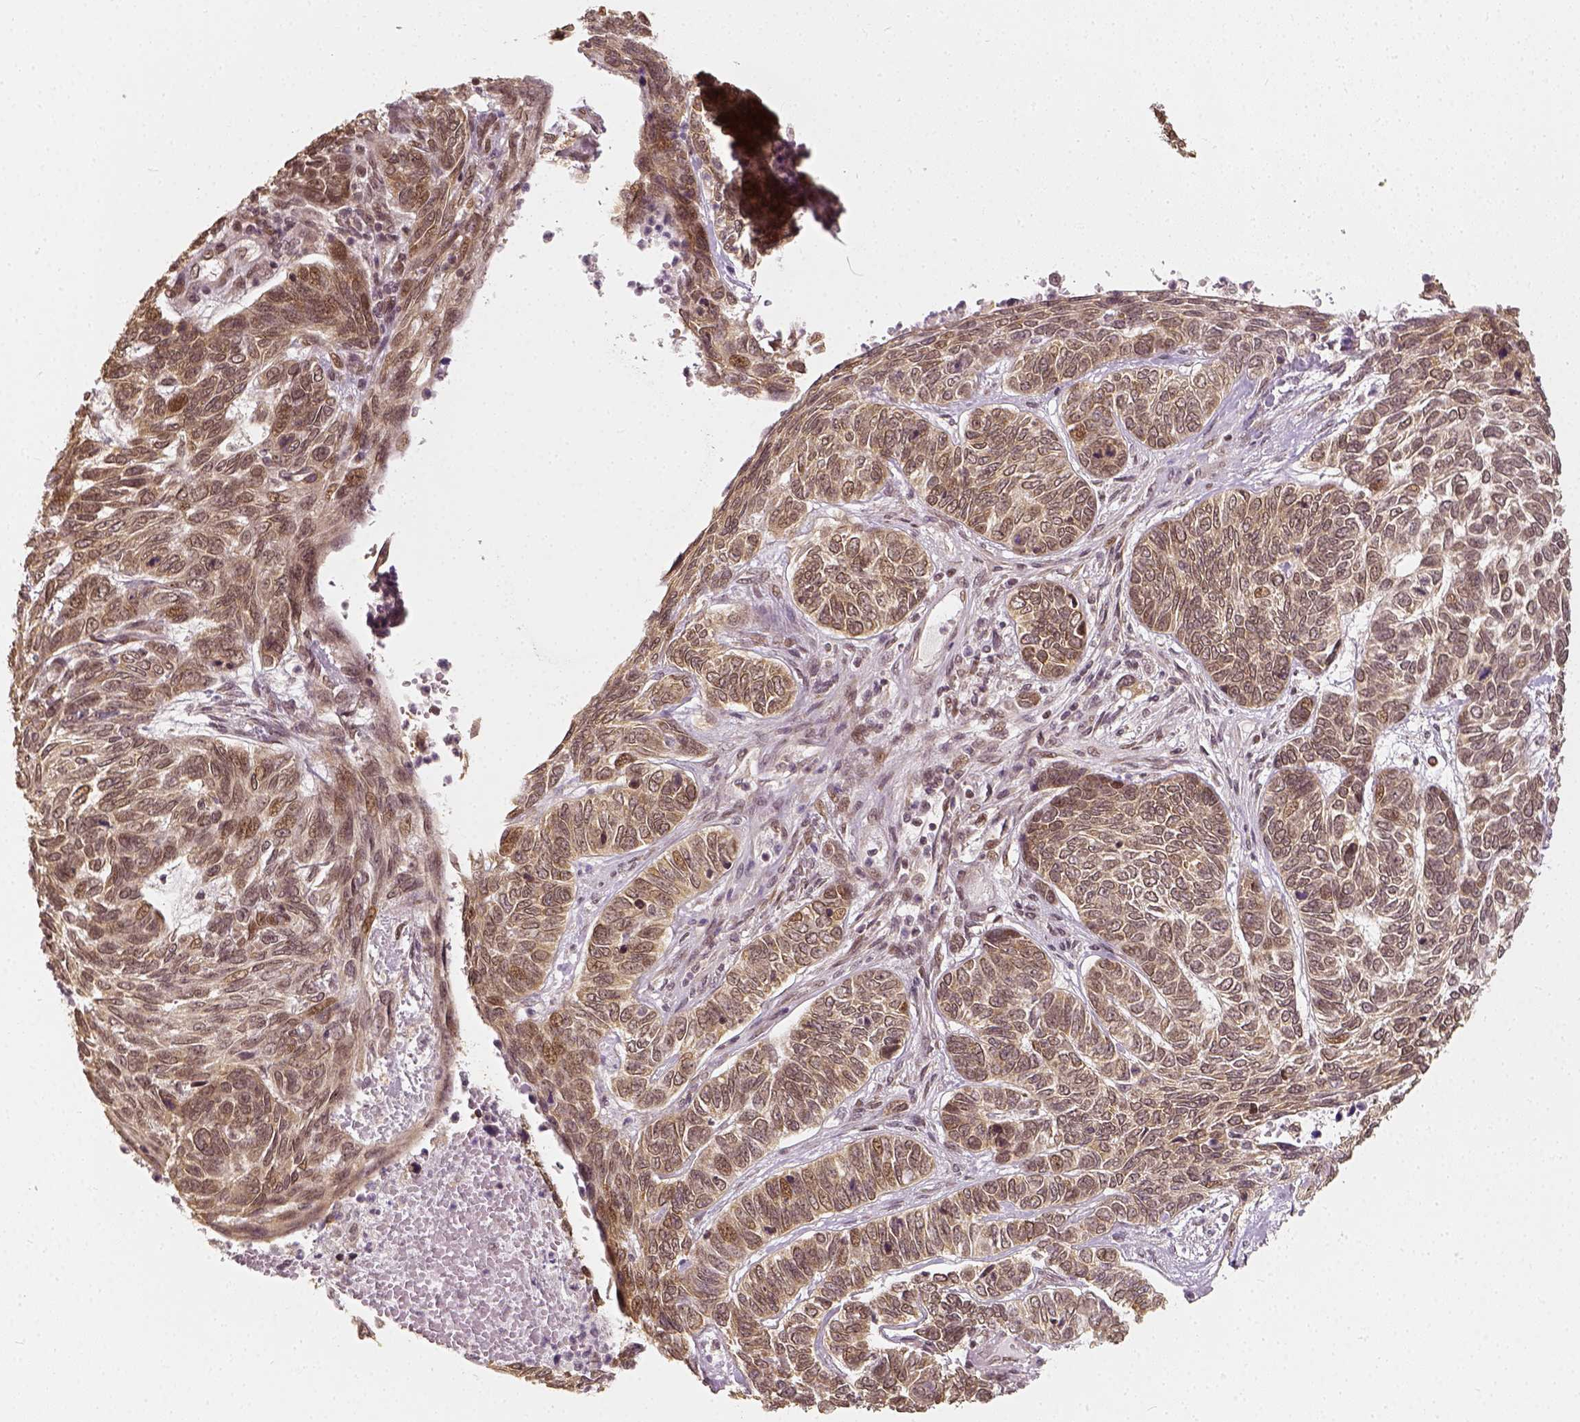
{"staining": {"intensity": "moderate", "quantity": "<25%", "location": "nuclear"}, "tissue": "skin cancer", "cell_type": "Tumor cells", "image_type": "cancer", "snomed": [{"axis": "morphology", "description": "Basal cell carcinoma"}, {"axis": "topography", "description": "Skin"}], "caption": "Immunohistochemical staining of basal cell carcinoma (skin) displays low levels of moderate nuclear positivity in approximately <25% of tumor cells.", "gene": "ZMAT3", "patient": {"sex": "female", "age": 65}}